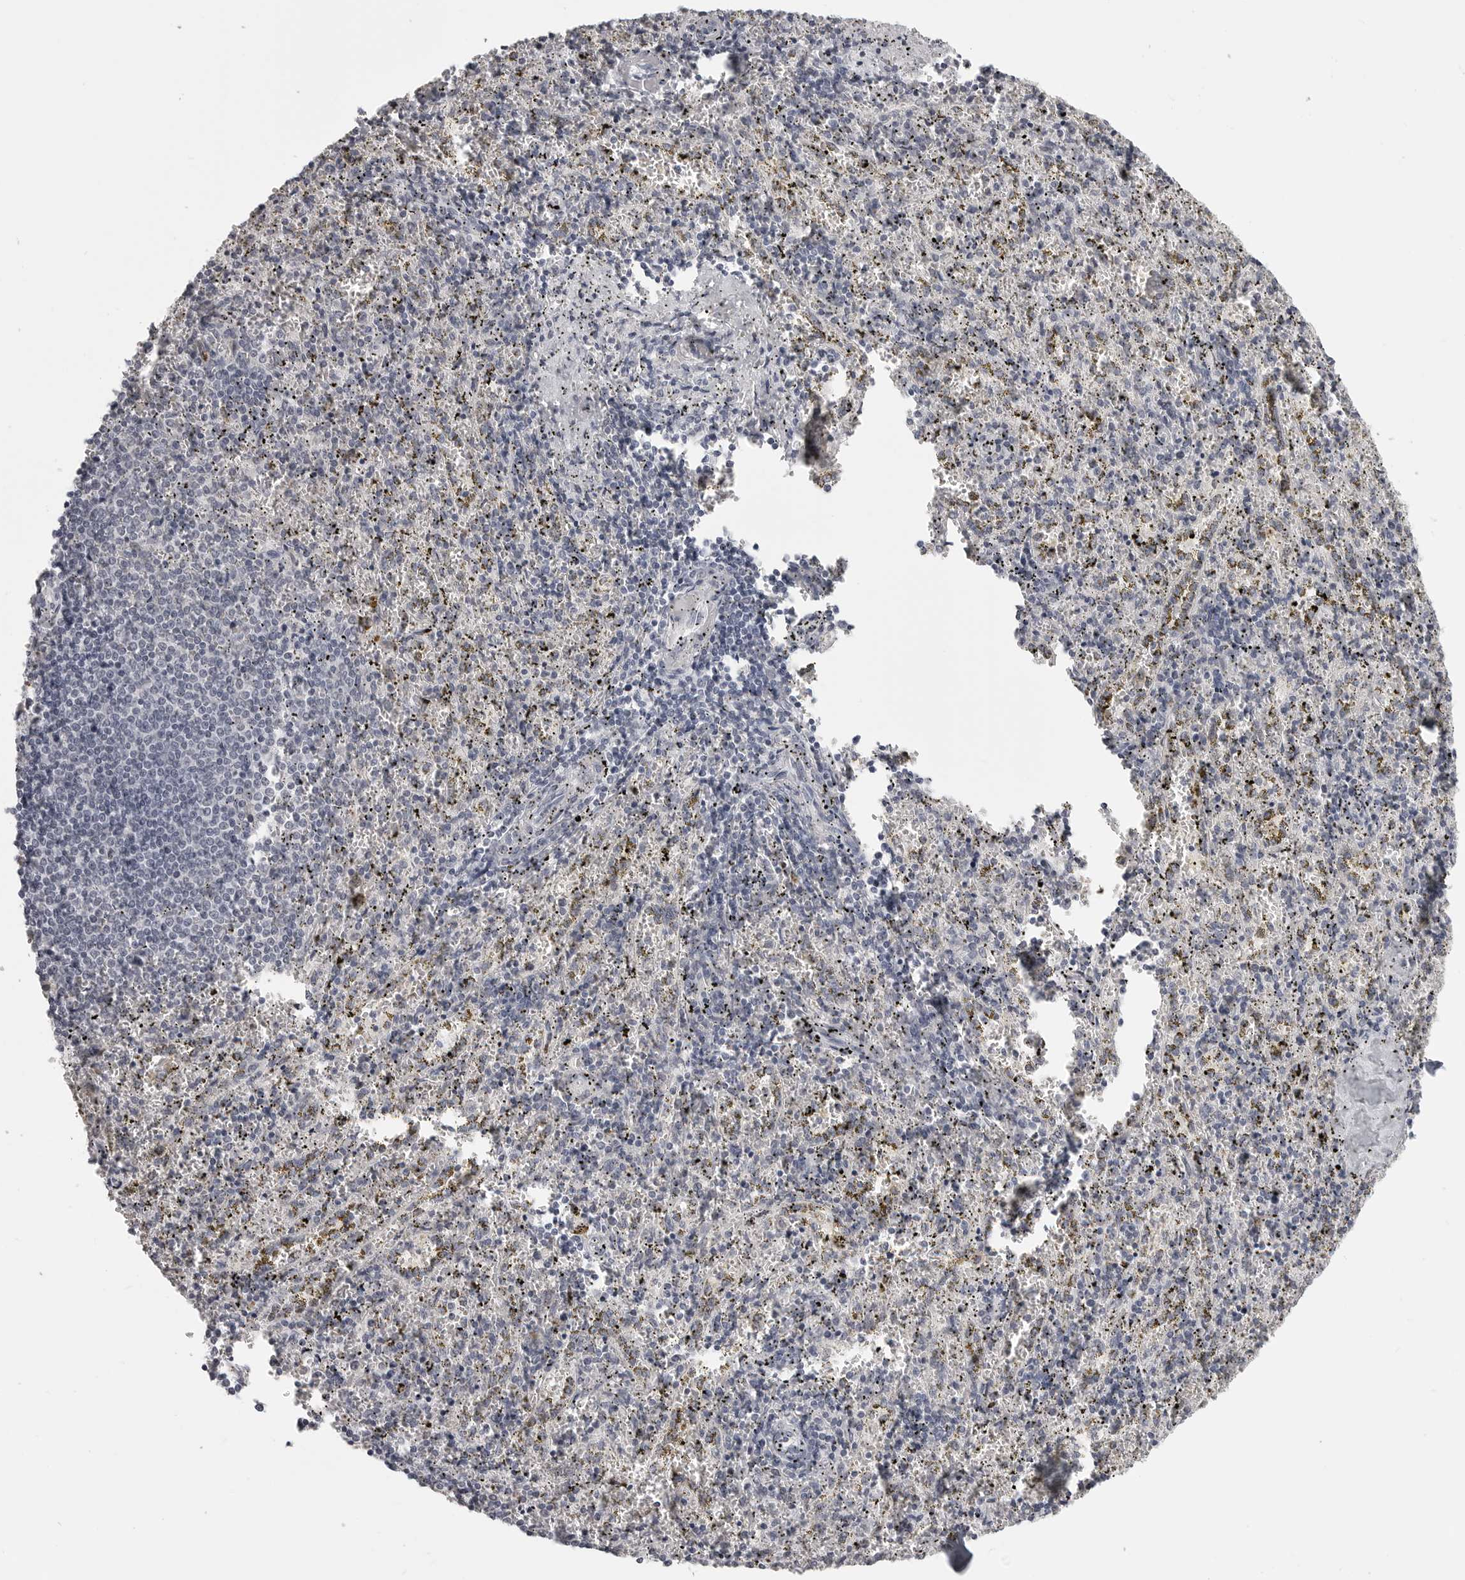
{"staining": {"intensity": "negative", "quantity": "none", "location": "none"}, "tissue": "spleen", "cell_type": "Cells in red pulp", "image_type": "normal", "snomed": [{"axis": "morphology", "description": "Normal tissue, NOS"}, {"axis": "topography", "description": "Spleen"}], "caption": "This is an IHC histopathology image of unremarkable spleen. There is no staining in cells in red pulp.", "gene": "PRSS1", "patient": {"sex": "male", "age": 11}}